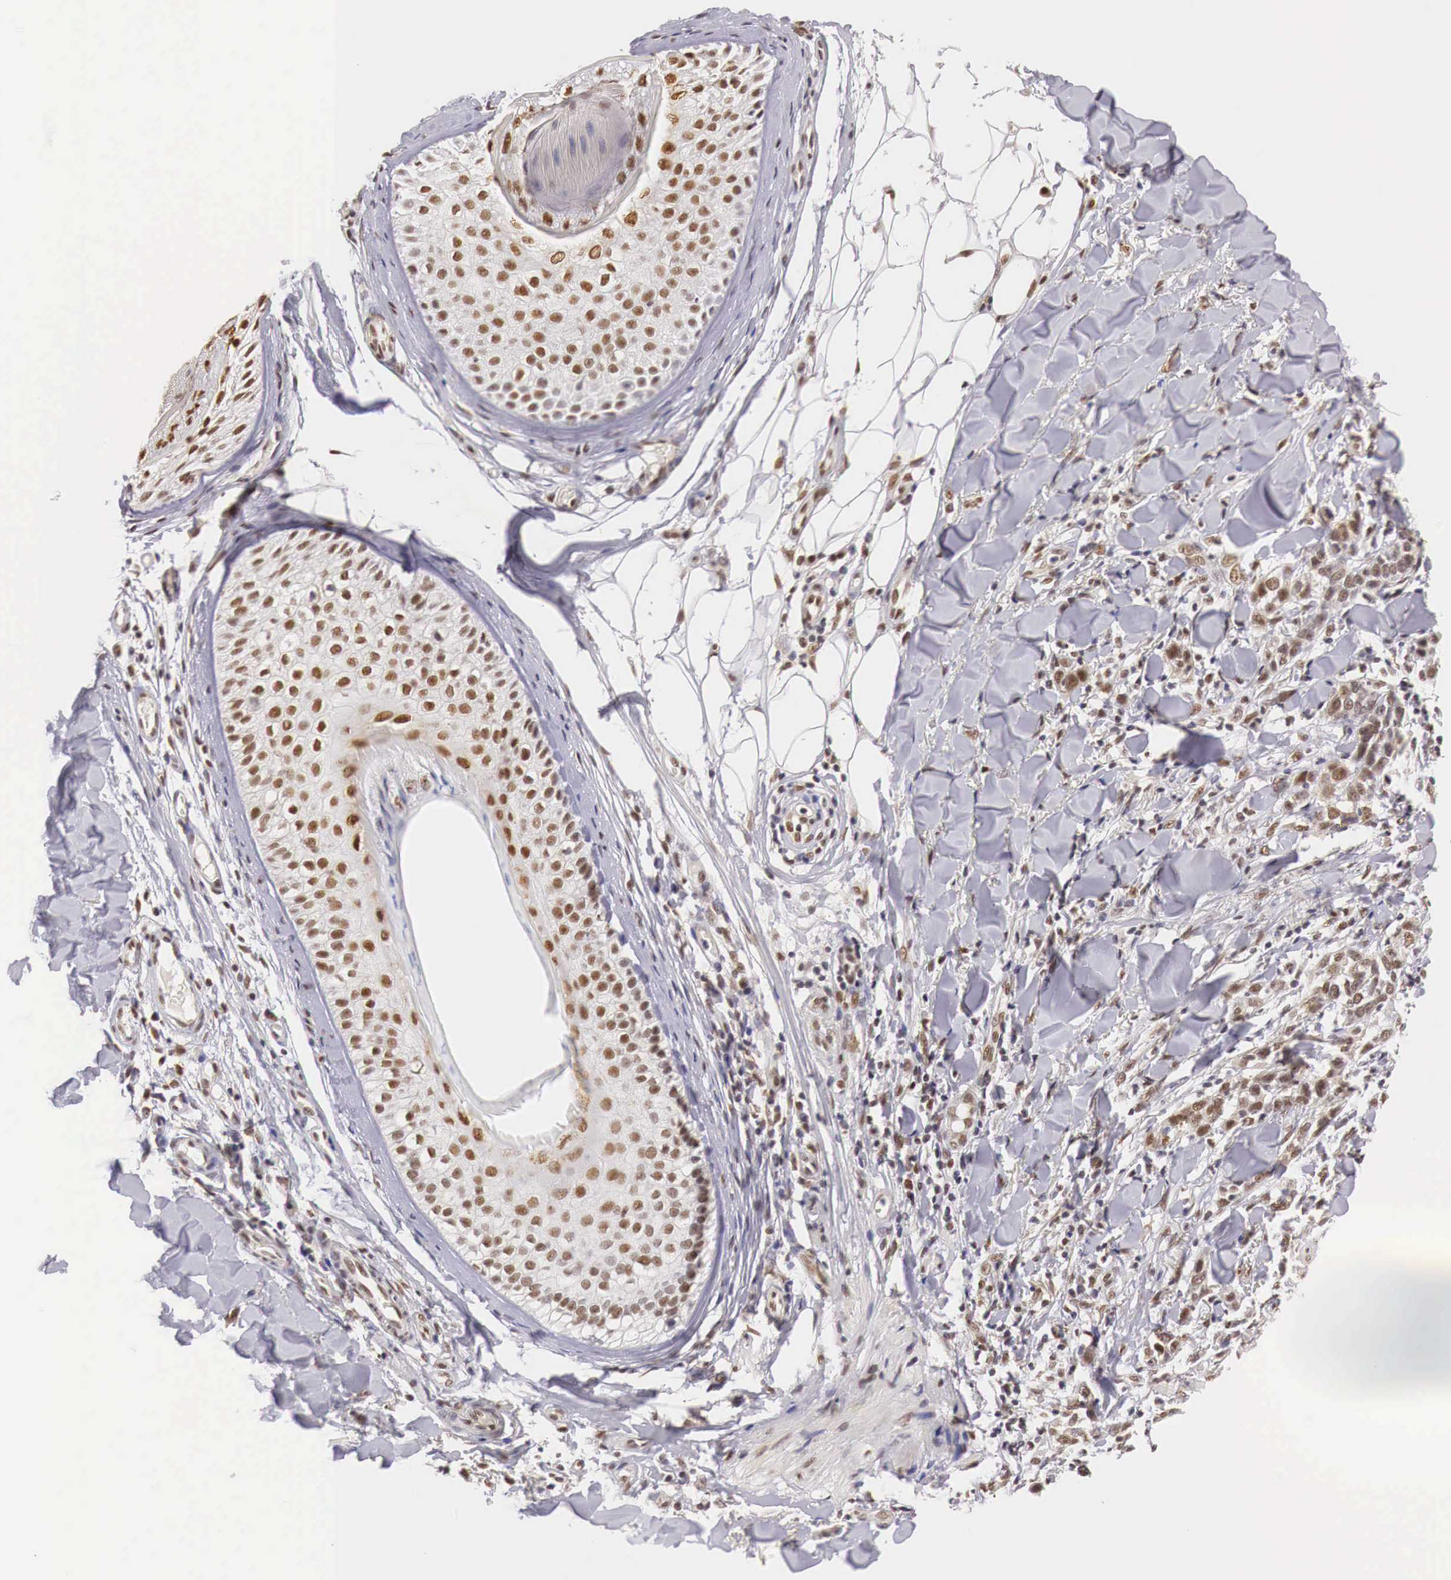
{"staining": {"intensity": "weak", "quantity": ">75%", "location": "cytoplasmic/membranous,nuclear"}, "tissue": "skin cancer", "cell_type": "Tumor cells", "image_type": "cancer", "snomed": [{"axis": "morphology", "description": "Squamous cell carcinoma, NOS"}, {"axis": "topography", "description": "Skin"}], "caption": "IHC of skin cancer (squamous cell carcinoma) shows low levels of weak cytoplasmic/membranous and nuclear staining in approximately >75% of tumor cells.", "gene": "GPKOW", "patient": {"sex": "male", "age": 77}}